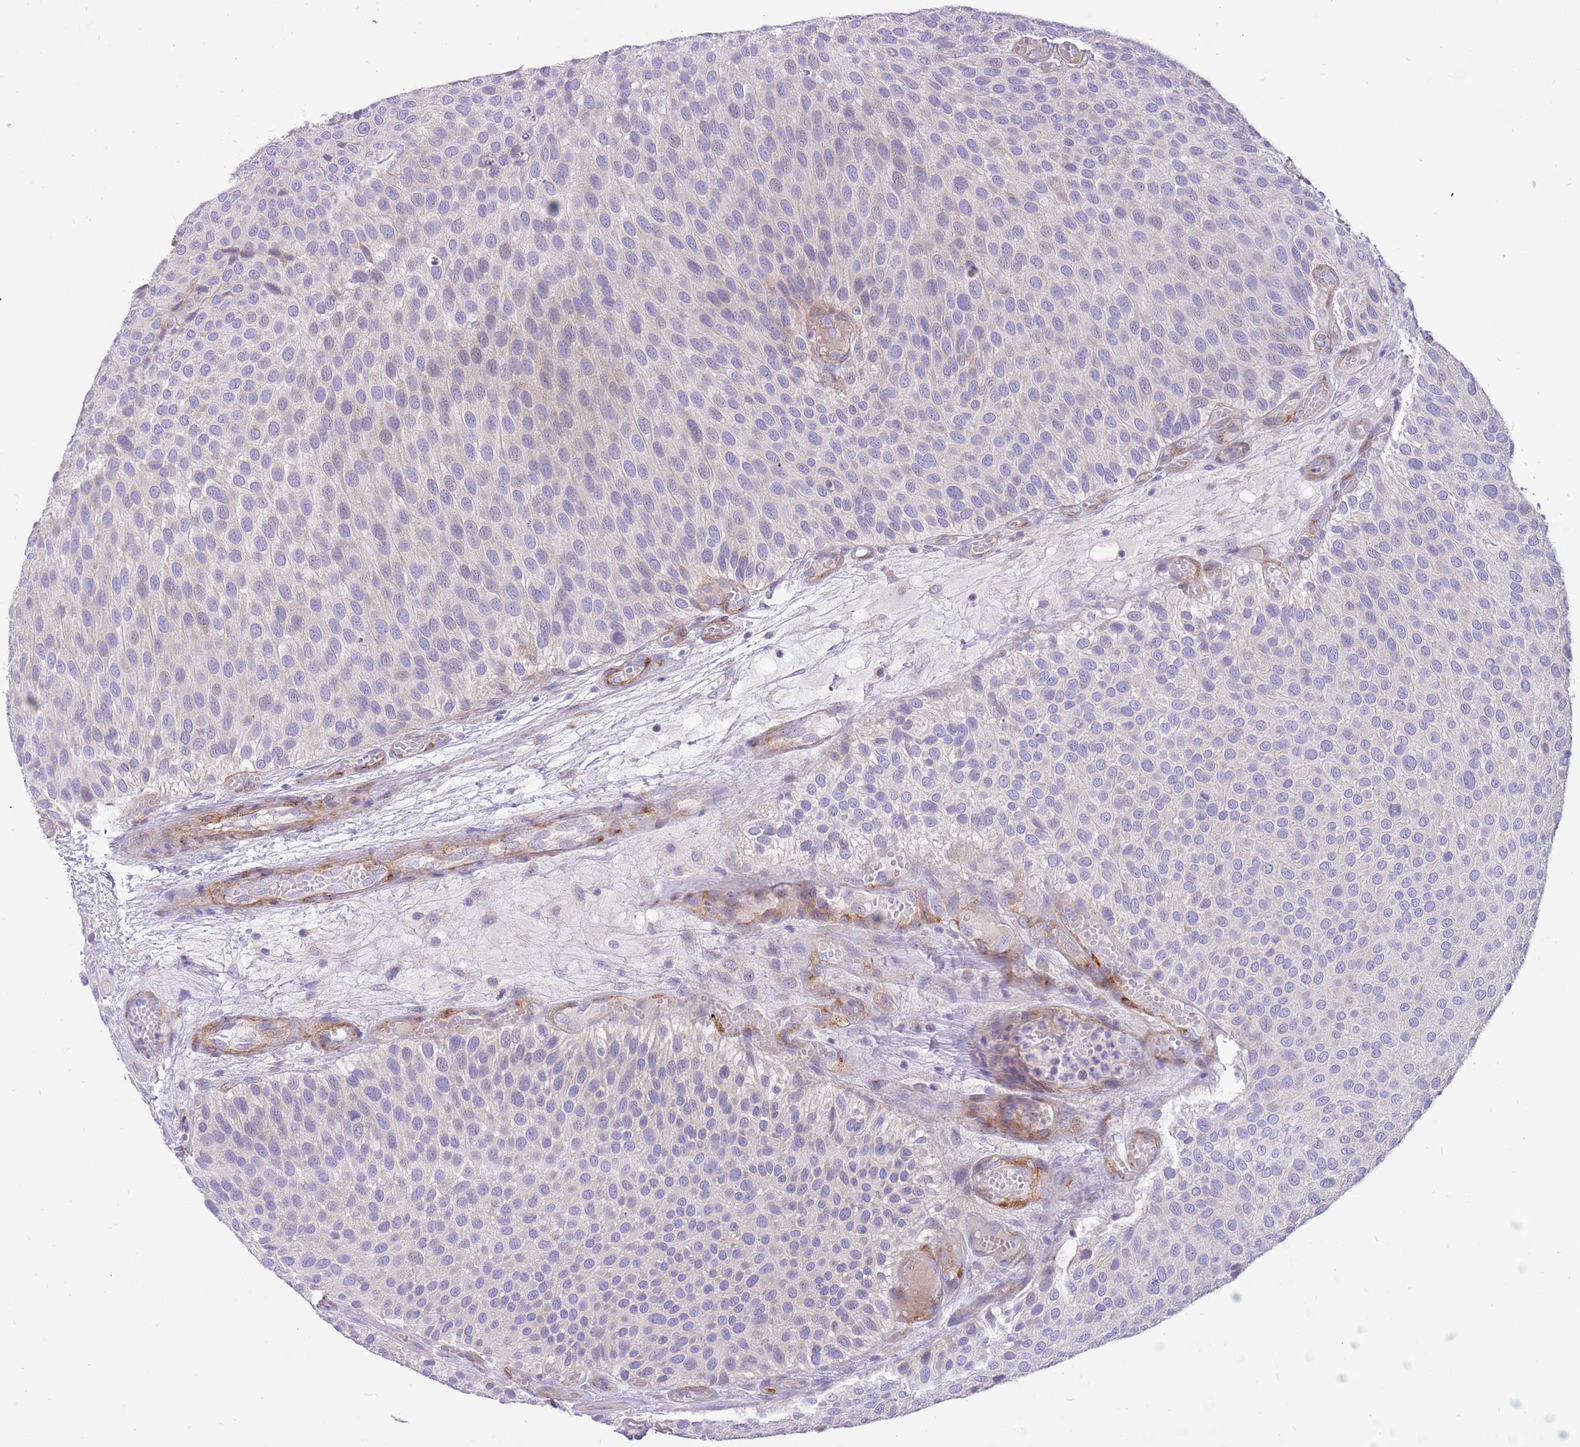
{"staining": {"intensity": "moderate", "quantity": "<25%", "location": "cytoplasmic/membranous"}, "tissue": "urothelial cancer", "cell_type": "Tumor cells", "image_type": "cancer", "snomed": [{"axis": "morphology", "description": "Urothelial carcinoma, Low grade"}, {"axis": "topography", "description": "Urinary bladder"}], "caption": "DAB immunohistochemical staining of human urothelial carcinoma (low-grade) demonstrates moderate cytoplasmic/membranous protein positivity in approximately <25% of tumor cells.", "gene": "SERINC3", "patient": {"sex": "male", "age": 89}}